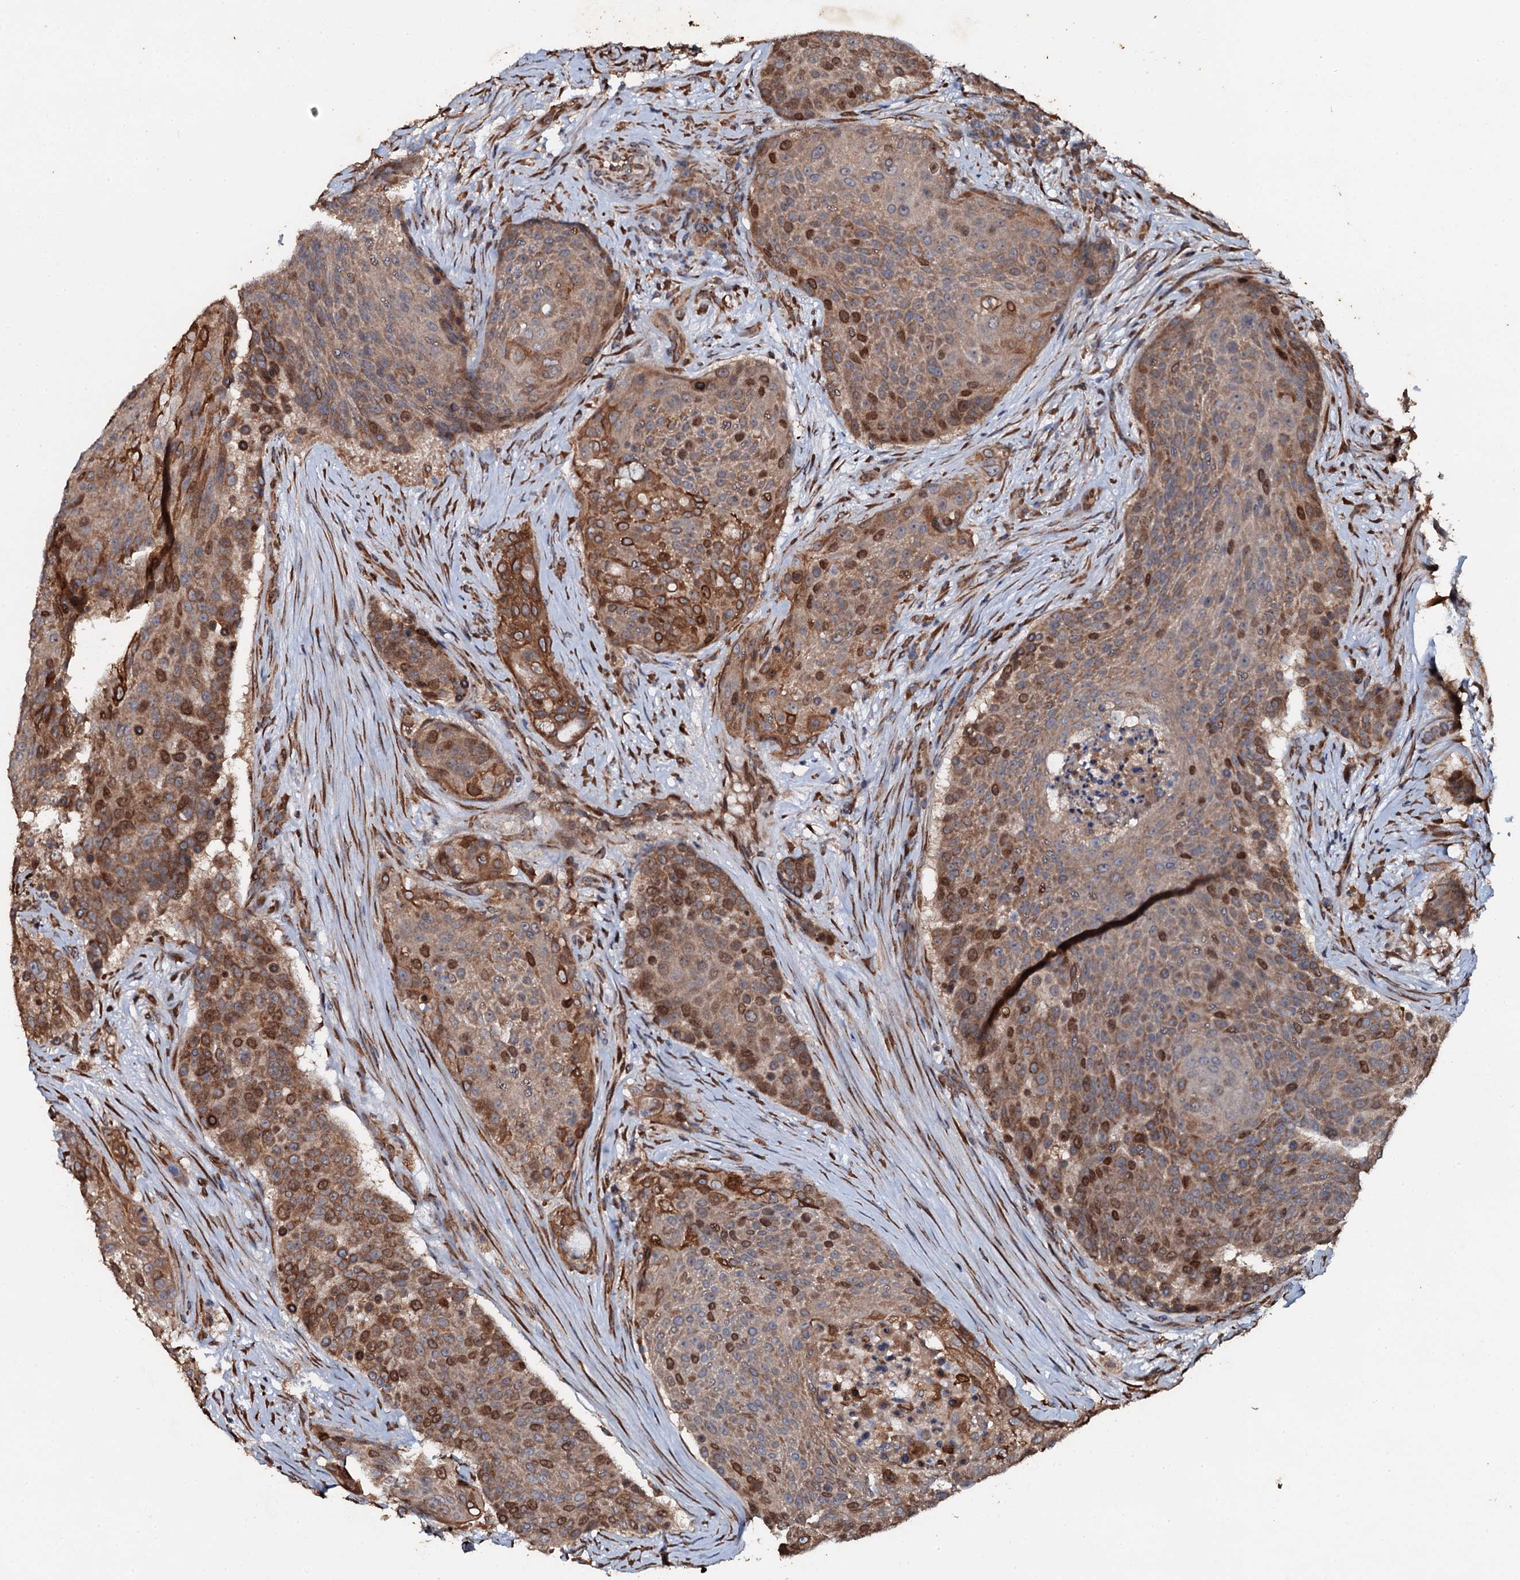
{"staining": {"intensity": "moderate", "quantity": ">75%", "location": "cytoplasmic/membranous,nuclear"}, "tissue": "urothelial cancer", "cell_type": "Tumor cells", "image_type": "cancer", "snomed": [{"axis": "morphology", "description": "Urothelial carcinoma, High grade"}, {"axis": "topography", "description": "Urinary bladder"}], "caption": "Tumor cells demonstrate medium levels of moderate cytoplasmic/membranous and nuclear expression in approximately >75% of cells in human urothelial carcinoma (high-grade).", "gene": "ADAMTS10", "patient": {"sex": "female", "age": 63}}